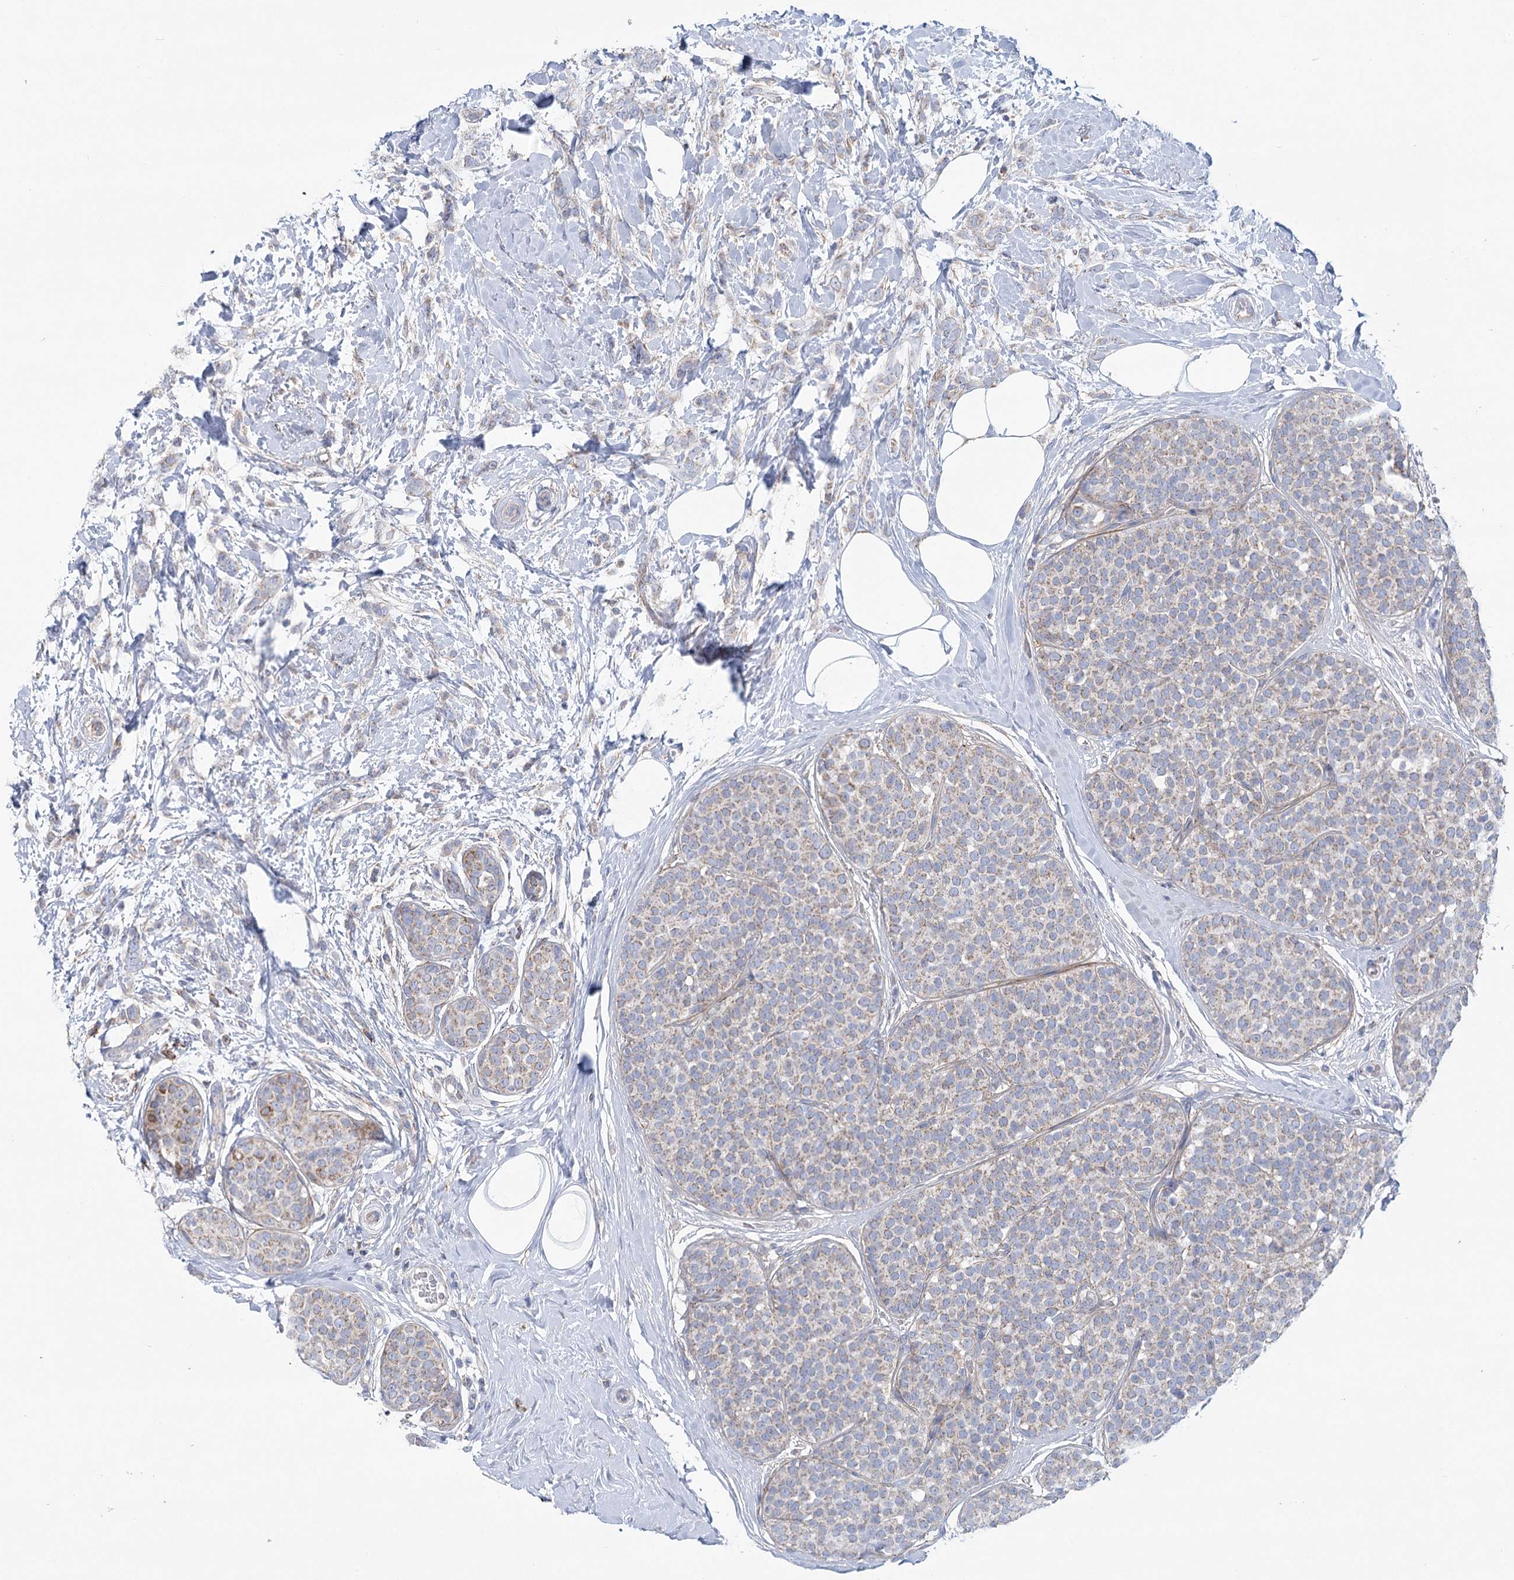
{"staining": {"intensity": "weak", "quantity": "<25%", "location": "cytoplasmic/membranous"}, "tissue": "breast cancer", "cell_type": "Tumor cells", "image_type": "cancer", "snomed": [{"axis": "morphology", "description": "Lobular carcinoma, in situ"}, {"axis": "morphology", "description": "Lobular carcinoma"}, {"axis": "topography", "description": "Breast"}], "caption": "Immunohistochemistry (IHC) of lobular carcinoma in situ (breast) shows no positivity in tumor cells.", "gene": "SNX7", "patient": {"sex": "female", "age": 41}}